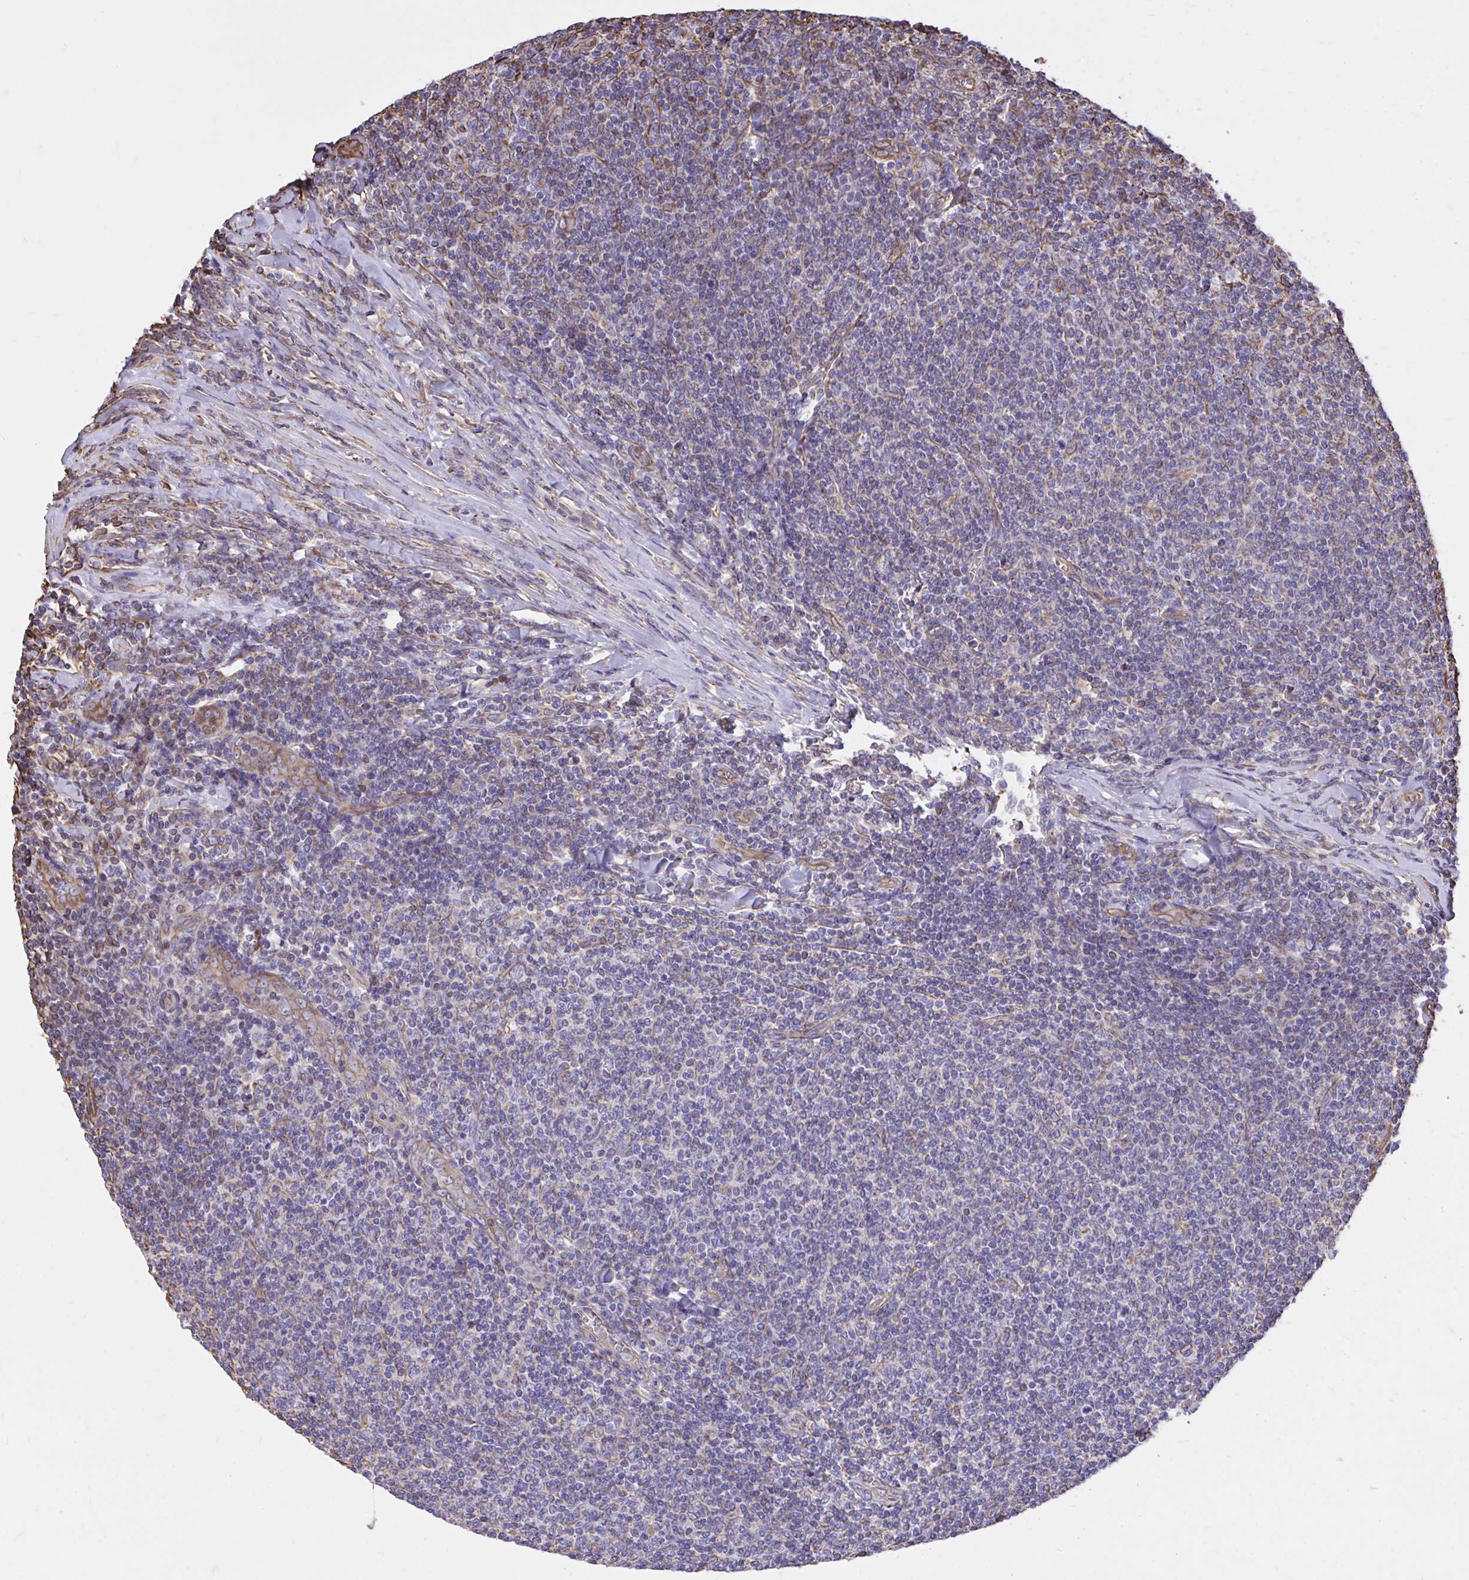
{"staining": {"intensity": "negative", "quantity": "none", "location": "none"}, "tissue": "lymphoma", "cell_type": "Tumor cells", "image_type": "cancer", "snomed": [{"axis": "morphology", "description": "Malignant lymphoma, non-Hodgkin's type, Low grade"}, {"axis": "topography", "description": "Lymph node"}], "caption": "Immunohistochemistry (IHC) of human lymphoma reveals no staining in tumor cells.", "gene": "RNF103", "patient": {"sex": "male", "age": 52}}